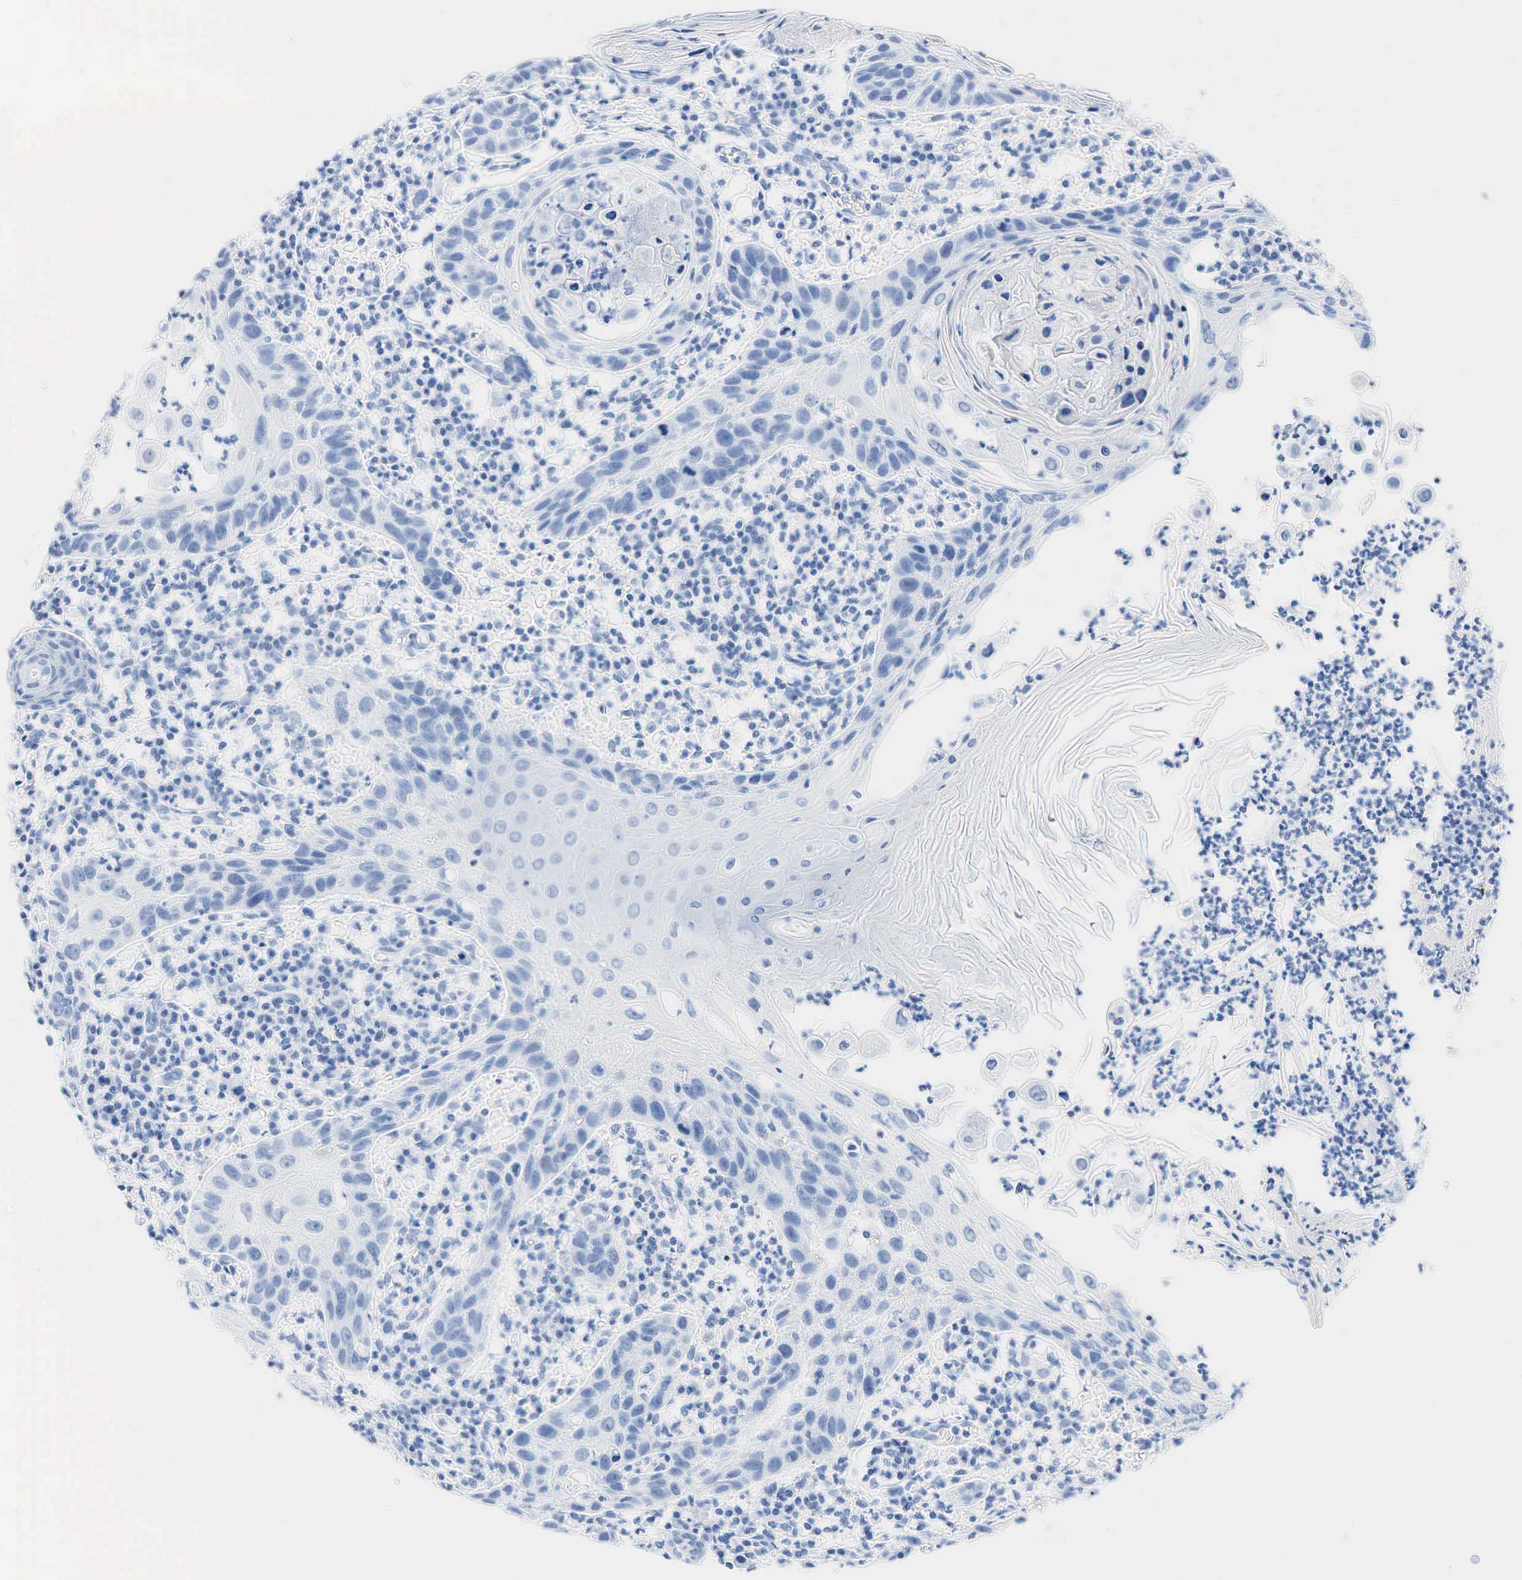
{"staining": {"intensity": "negative", "quantity": "none", "location": "none"}, "tissue": "skin cancer", "cell_type": "Tumor cells", "image_type": "cancer", "snomed": [{"axis": "morphology", "description": "Squamous cell carcinoma, NOS"}, {"axis": "topography", "description": "Skin"}], "caption": "High power microscopy micrograph of an IHC histopathology image of skin squamous cell carcinoma, revealing no significant staining in tumor cells. Brightfield microscopy of immunohistochemistry (IHC) stained with DAB (brown) and hematoxylin (blue), captured at high magnification.", "gene": "INHA", "patient": {"sex": "female", "age": 74}}